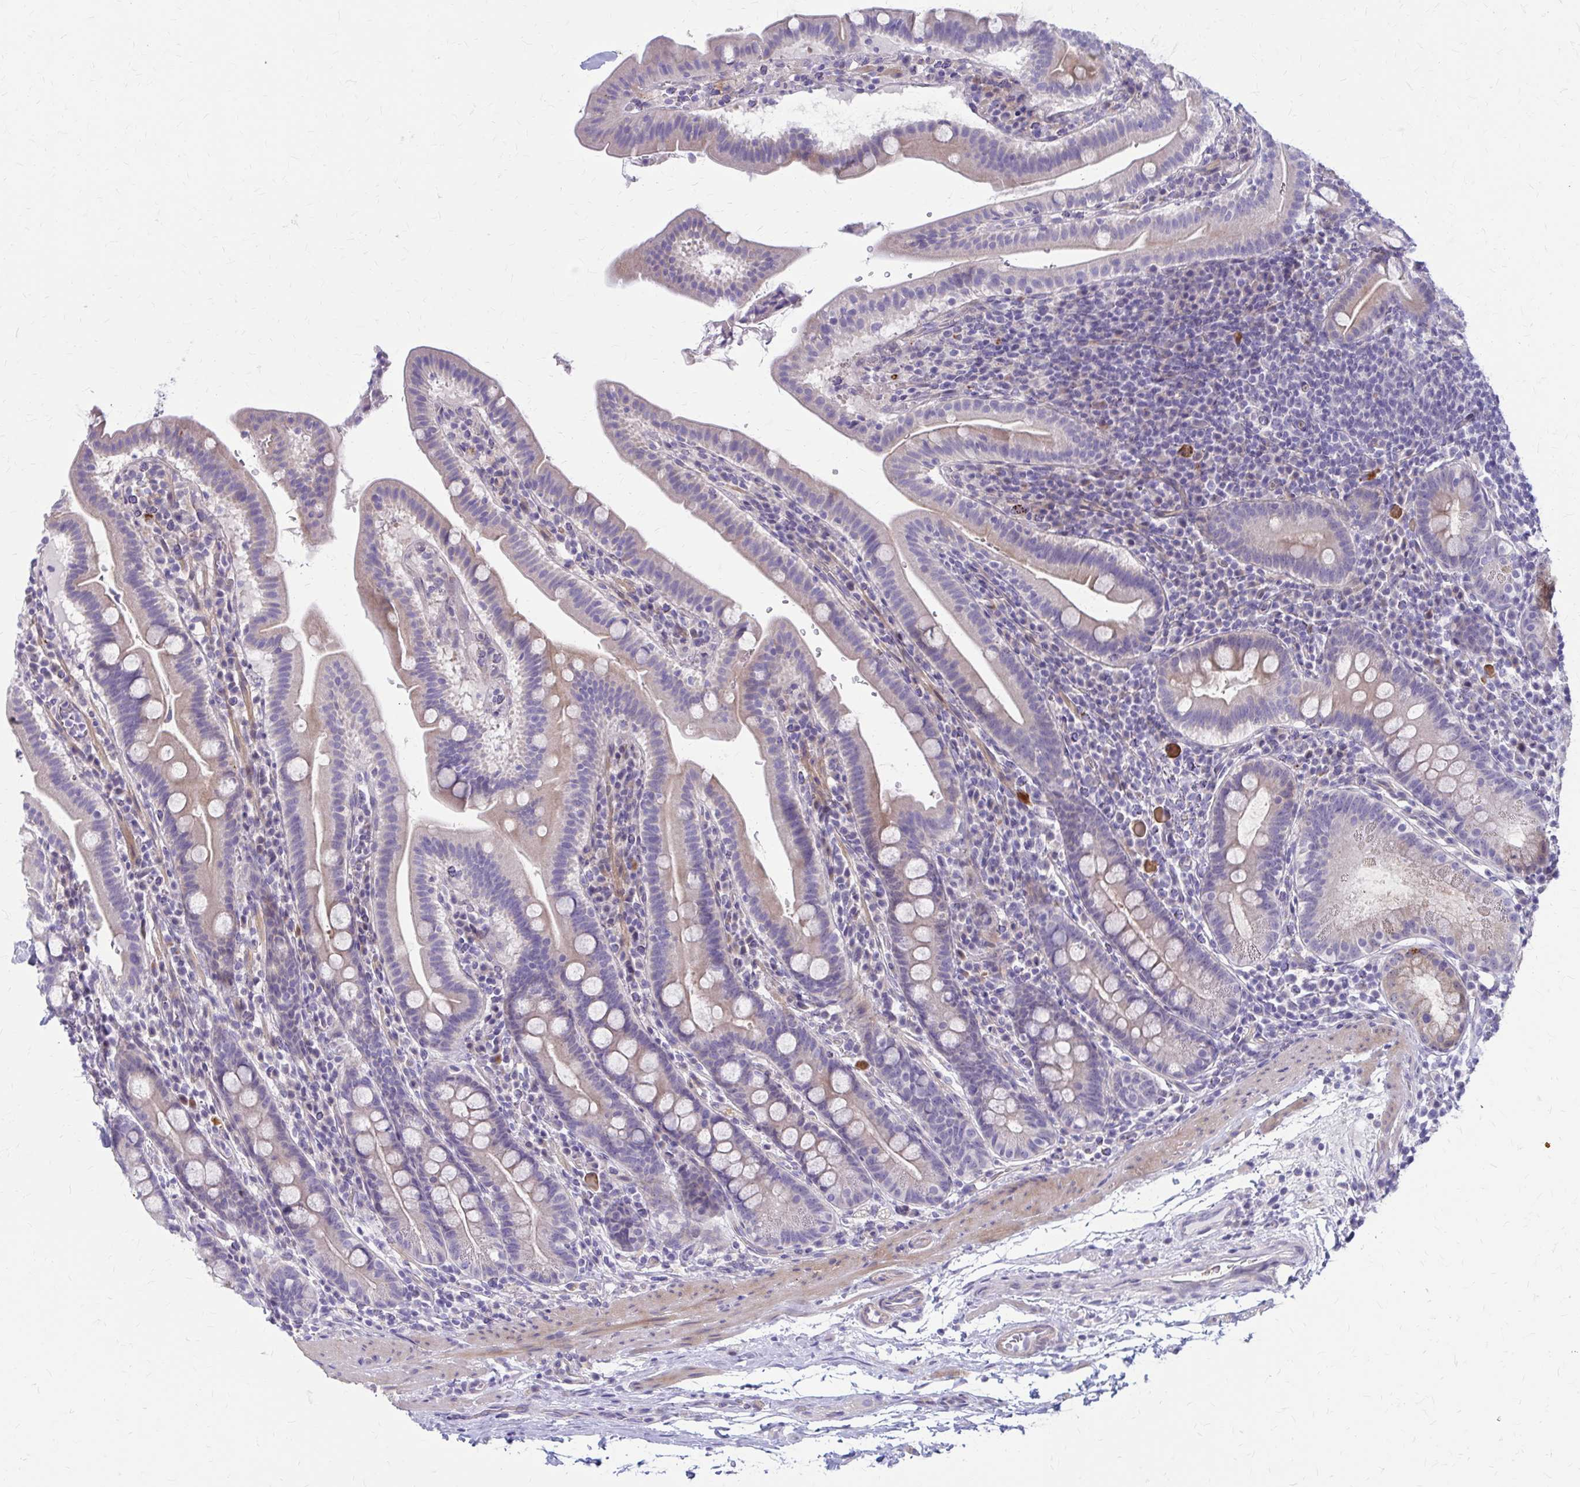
{"staining": {"intensity": "moderate", "quantity": "<25%", "location": "cytoplasmic/membranous"}, "tissue": "small intestine", "cell_type": "Glandular cells", "image_type": "normal", "snomed": [{"axis": "morphology", "description": "Normal tissue, NOS"}, {"axis": "topography", "description": "Small intestine"}], "caption": "This is a photomicrograph of IHC staining of benign small intestine, which shows moderate staining in the cytoplasmic/membranous of glandular cells.", "gene": "GLYATL2", "patient": {"sex": "male", "age": 26}}